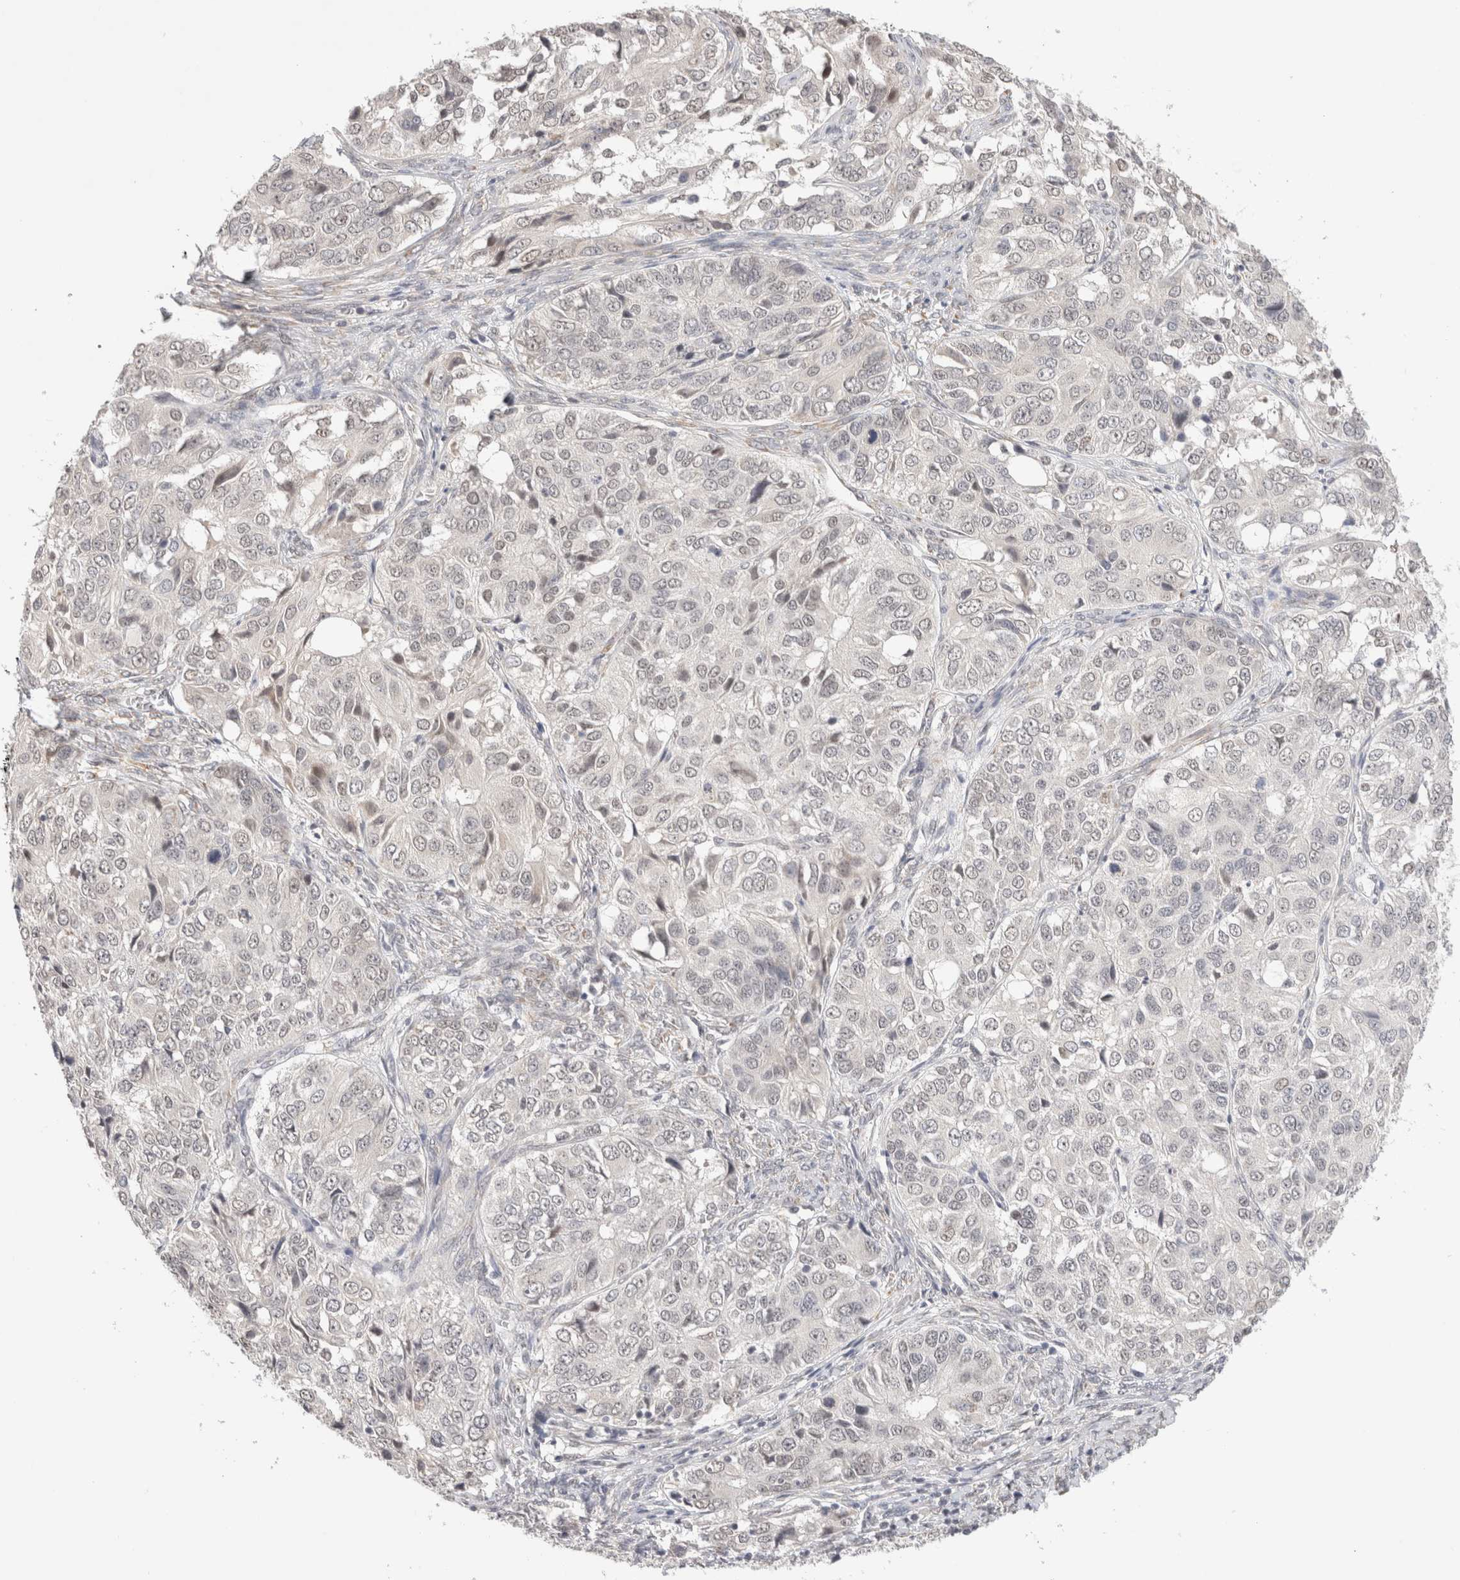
{"staining": {"intensity": "weak", "quantity": "<25%", "location": "nuclear"}, "tissue": "ovarian cancer", "cell_type": "Tumor cells", "image_type": "cancer", "snomed": [{"axis": "morphology", "description": "Carcinoma, endometroid"}, {"axis": "topography", "description": "Ovary"}], "caption": "An IHC micrograph of endometroid carcinoma (ovarian) is shown. There is no staining in tumor cells of endometroid carcinoma (ovarian).", "gene": "HDLBP", "patient": {"sex": "female", "age": 51}}